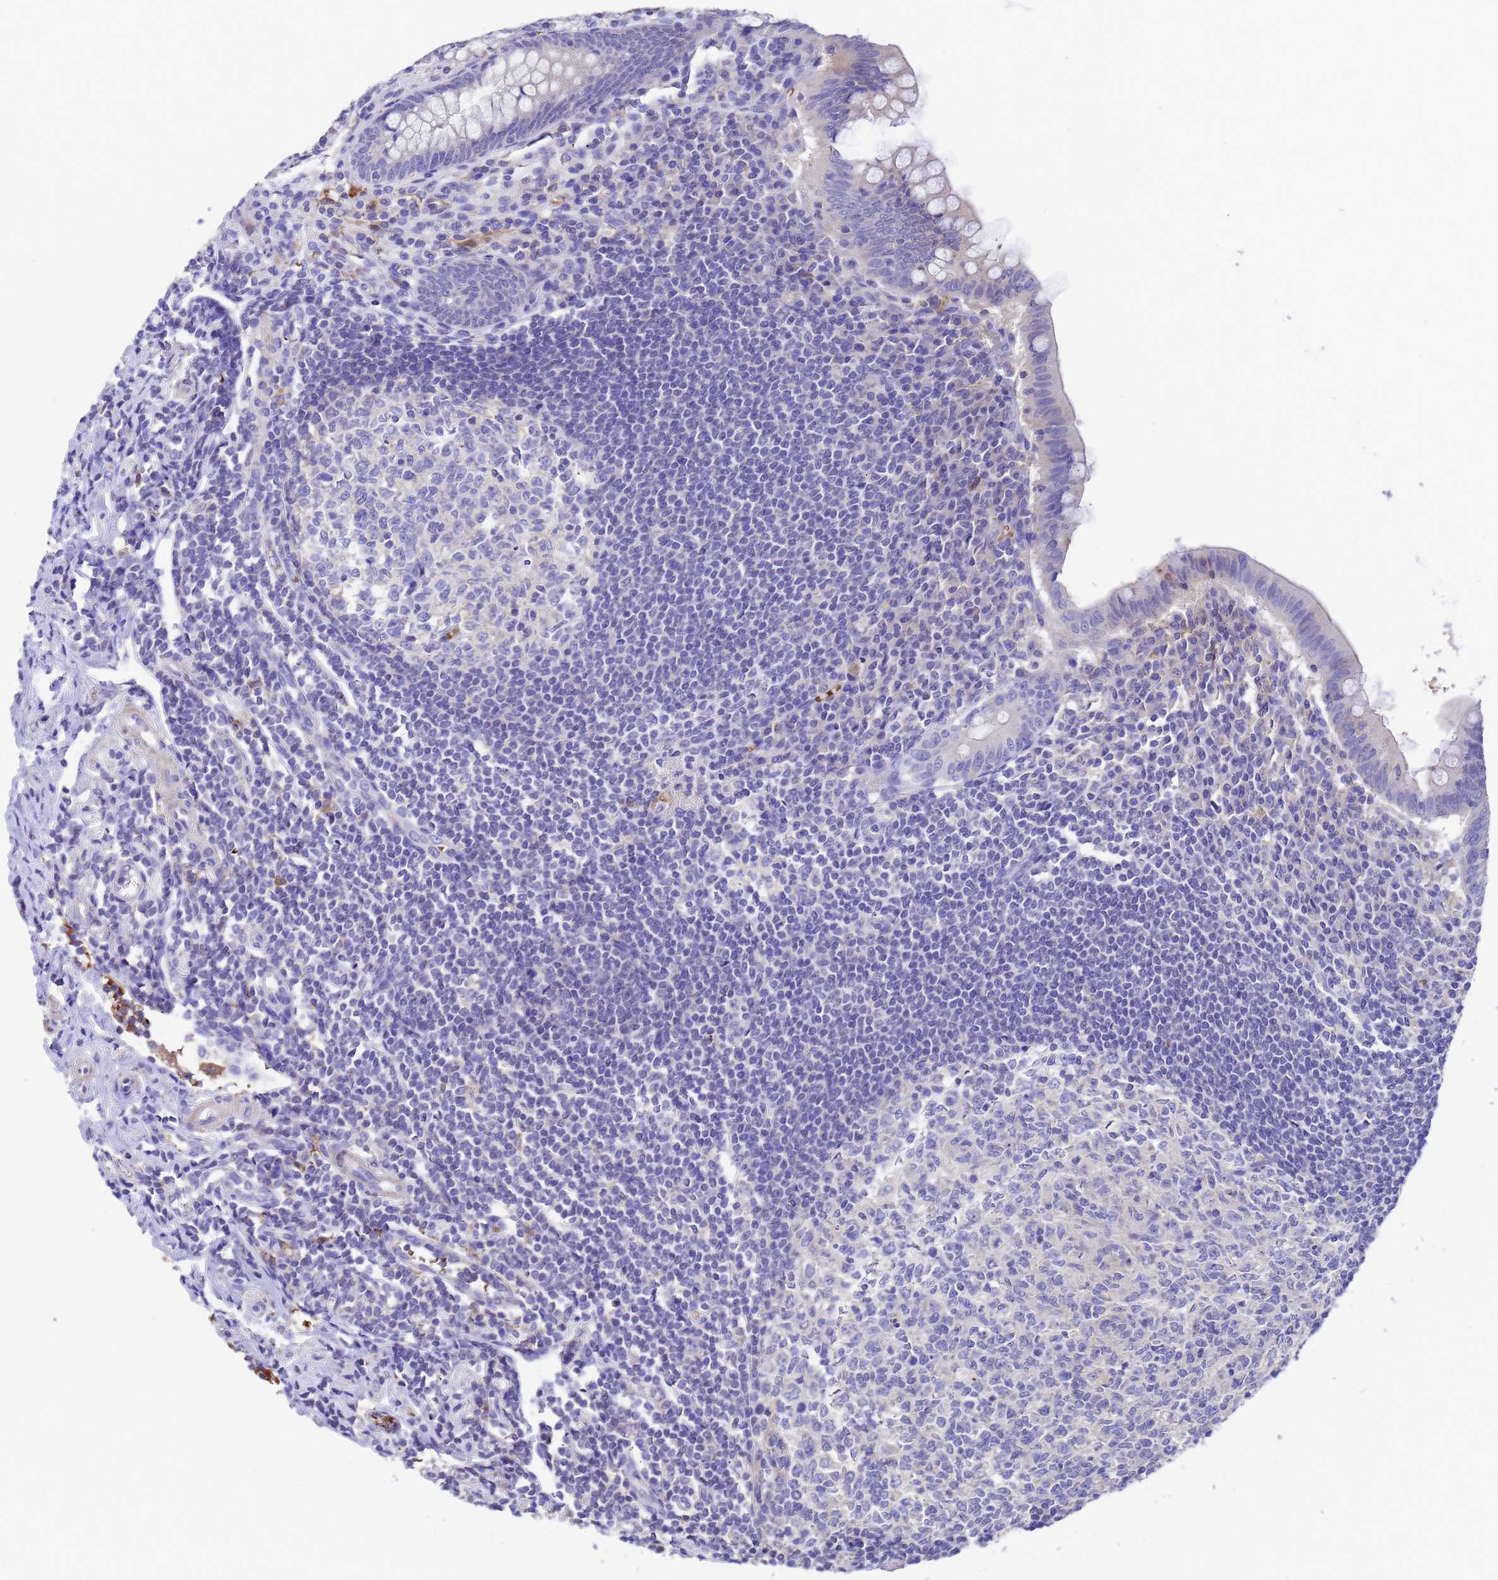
{"staining": {"intensity": "negative", "quantity": "none", "location": "none"}, "tissue": "appendix", "cell_type": "Glandular cells", "image_type": "normal", "snomed": [{"axis": "morphology", "description": "Normal tissue, NOS"}, {"axis": "topography", "description": "Appendix"}], "caption": "DAB (3,3'-diaminobenzidine) immunohistochemical staining of benign appendix exhibits no significant staining in glandular cells. The staining was performed using DAB to visualize the protein expression in brown, while the nuclei were stained in blue with hematoxylin (Magnification: 20x).", "gene": "ELP6", "patient": {"sex": "female", "age": 33}}